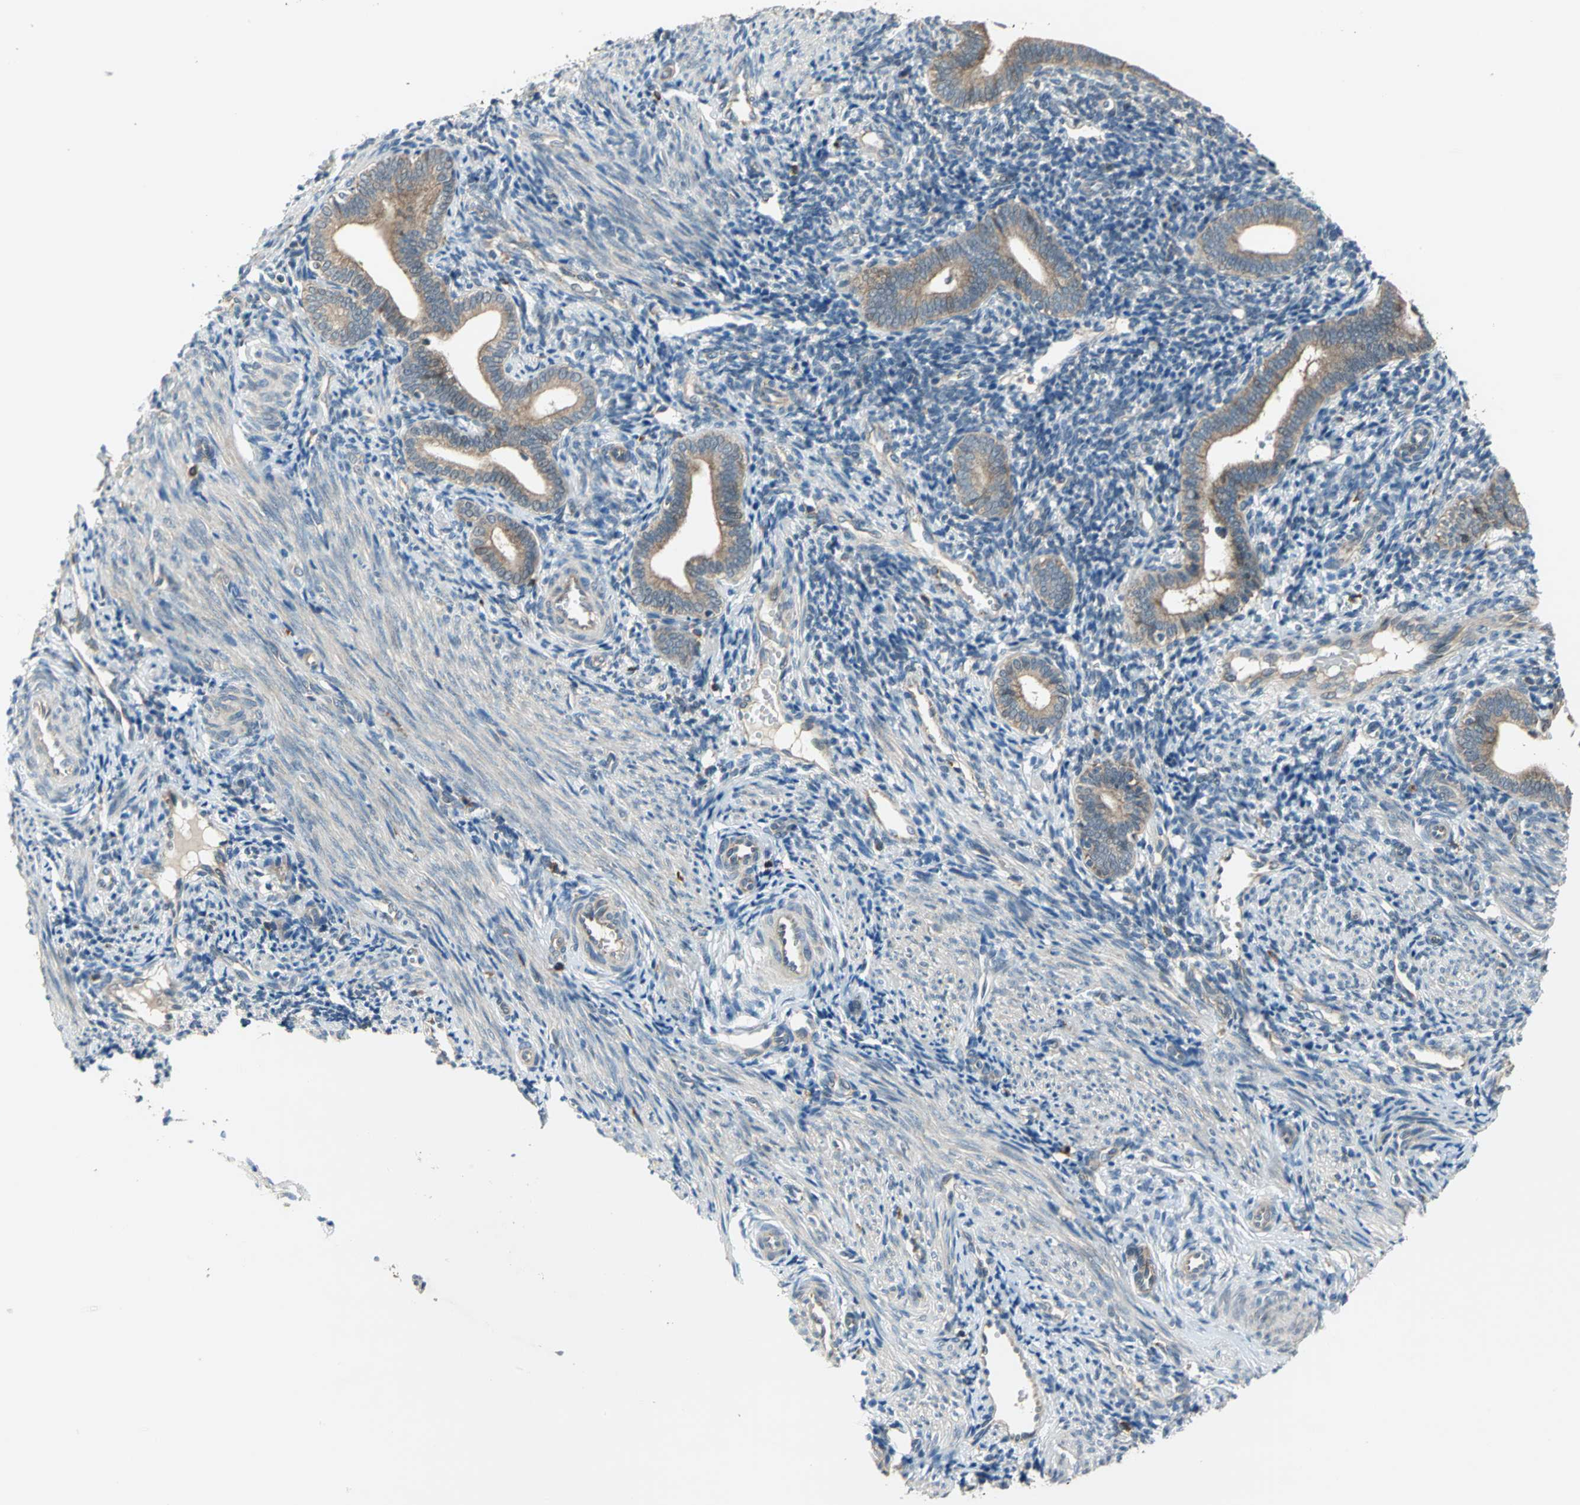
{"staining": {"intensity": "negative", "quantity": "none", "location": "none"}, "tissue": "endometrium", "cell_type": "Cells in endometrial stroma", "image_type": "normal", "snomed": [{"axis": "morphology", "description": "Normal tissue, NOS"}, {"axis": "topography", "description": "Uterus"}, {"axis": "topography", "description": "Endometrium"}], "caption": "Histopathology image shows no protein expression in cells in endometrial stroma of benign endometrium. The staining is performed using DAB brown chromogen with nuclei counter-stained in using hematoxylin.", "gene": "TRAK1", "patient": {"sex": "female", "age": 33}}